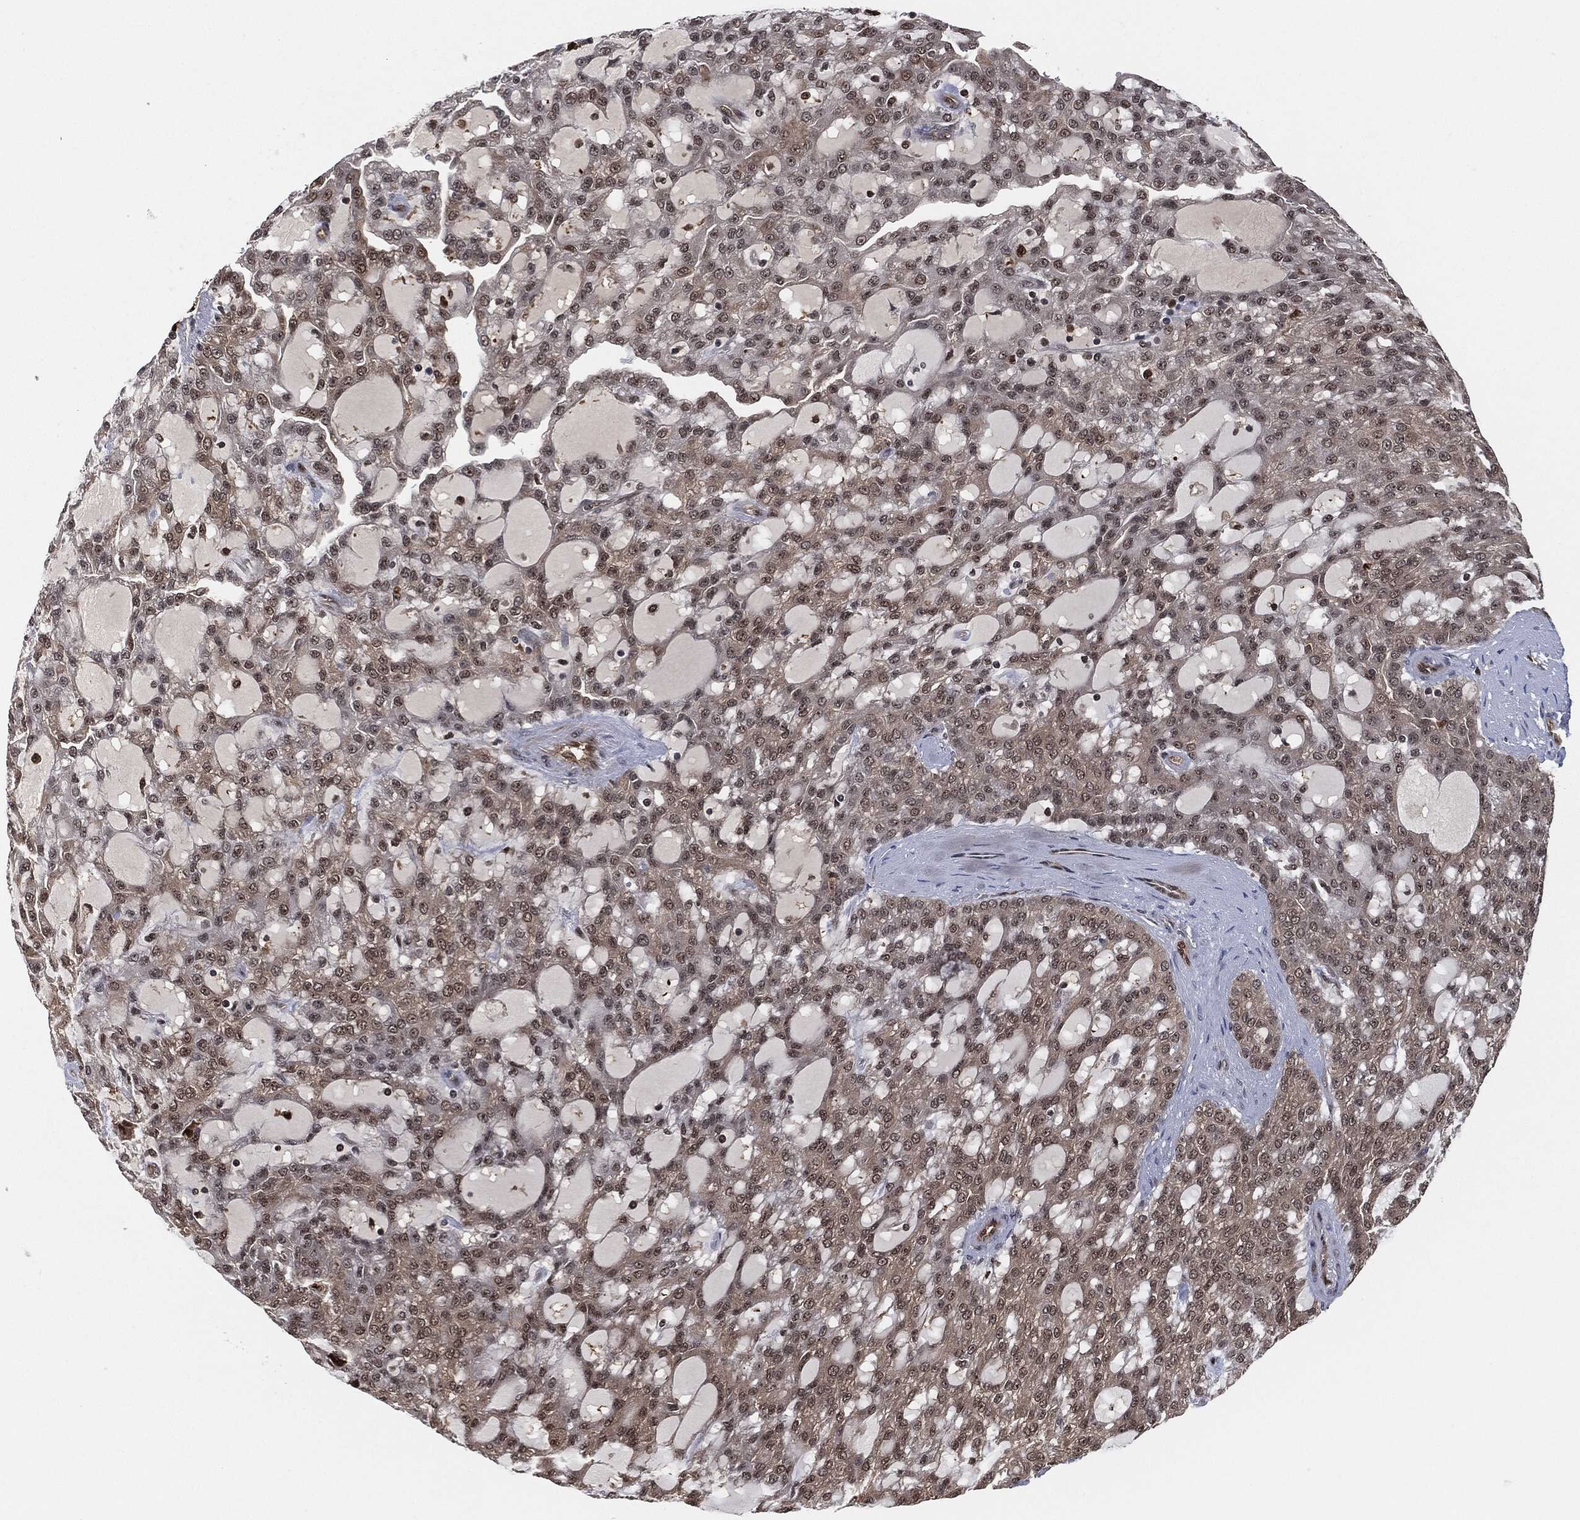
{"staining": {"intensity": "negative", "quantity": "none", "location": "none"}, "tissue": "renal cancer", "cell_type": "Tumor cells", "image_type": "cancer", "snomed": [{"axis": "morphology", "description": "Adenocarcinoma, NOS"}, {"axis": "topography", "description": "Kidney"}], "caption": "The immunohistochemistry micrograph has no significant staining in tumor cells of adenocarcinoma (renal) tissue.", "gene": "CAPRIN2", "patient": {"sex": "male", "age": 63}}